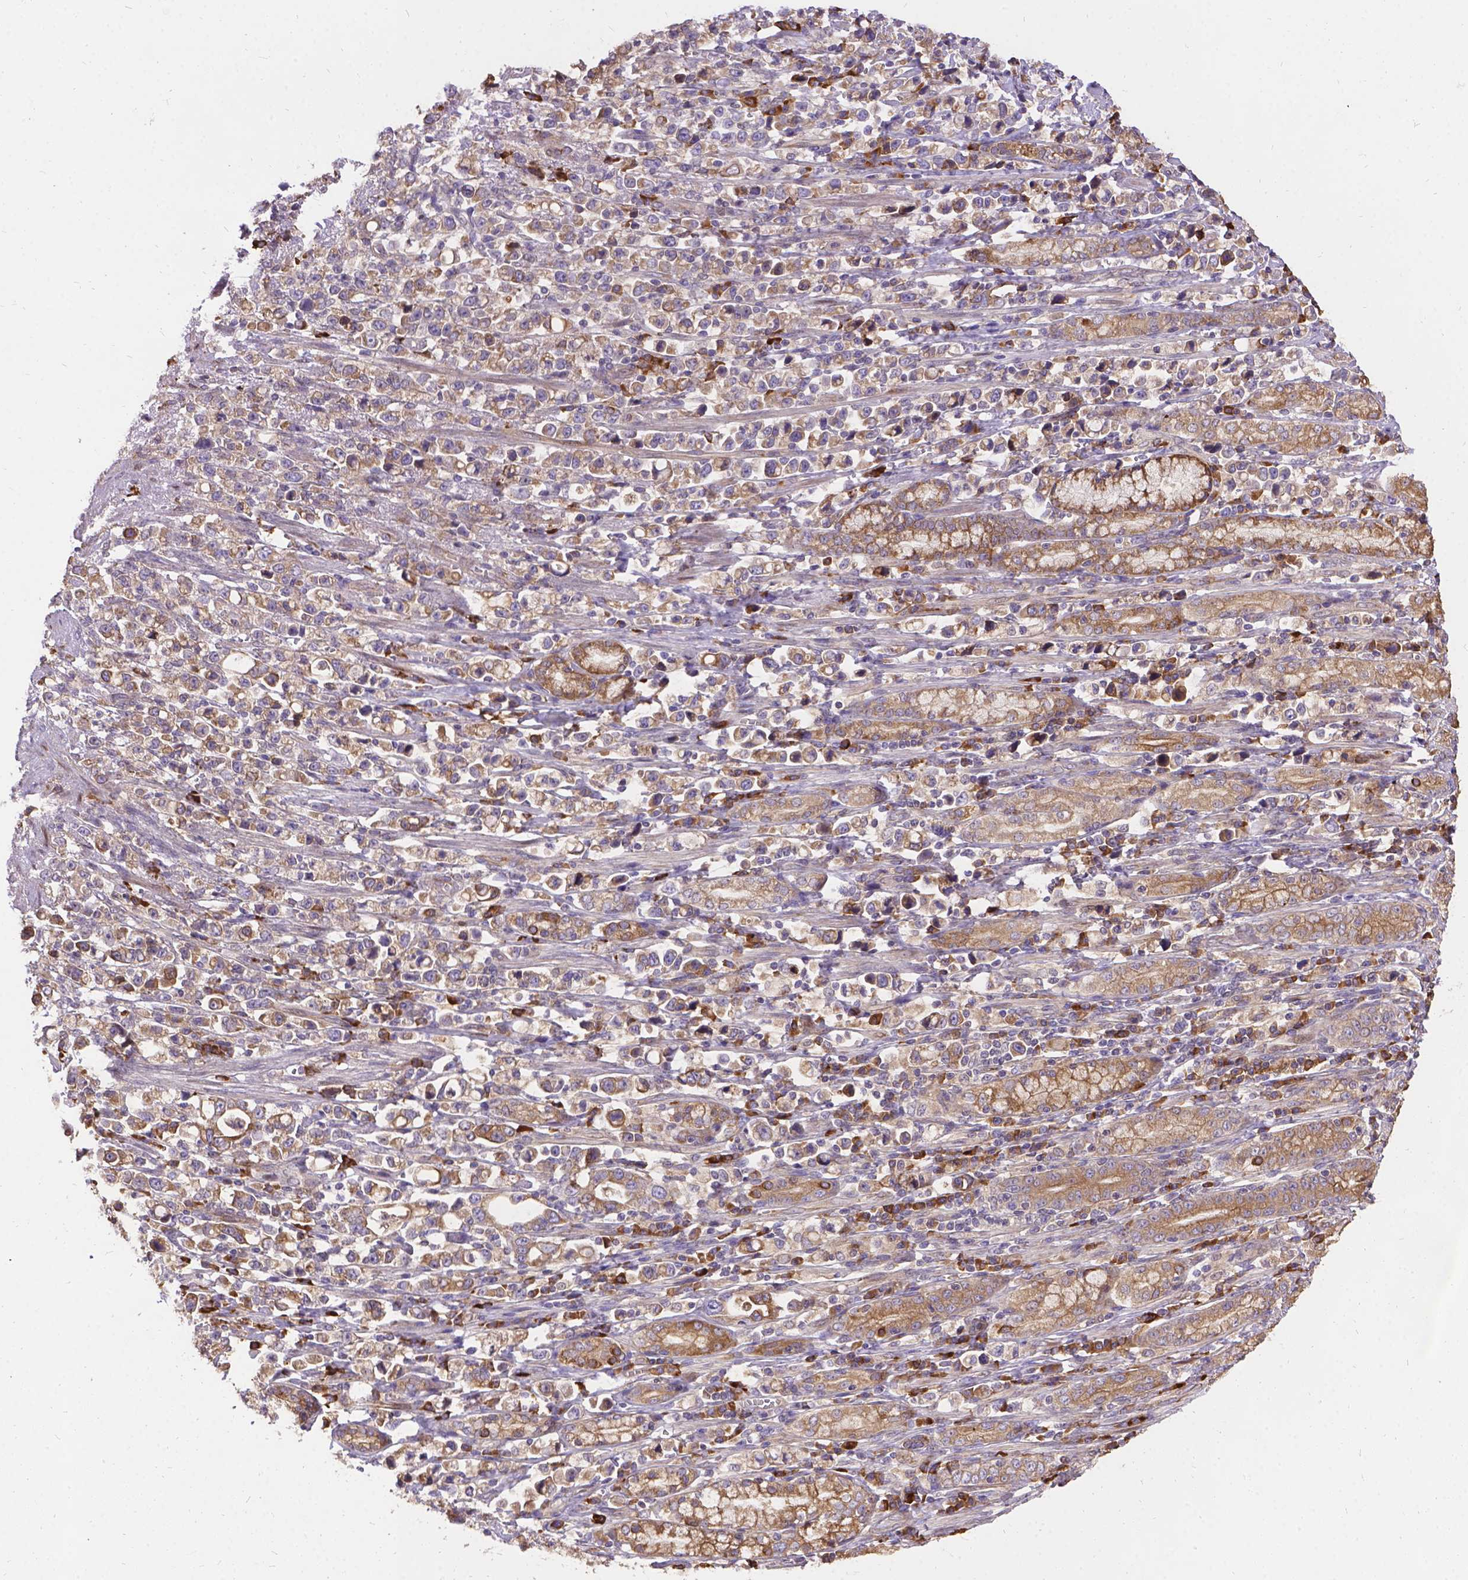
{"staining": {"intensity": "weak", "quantity": ">75%", "location": "cytoplasmic/membranous"}, "tissue": "stomach cancer", "cell_type": "Tumor cells", "image_type": "cancer", "snomed": [{"axis": "morphology", "description": "Adenocarcinoma, NOS"}, {"axis": "topography", "description": "Stomach"}], "caption": "Protein expression analysis of human adenocarcinoma (stomach) reveals weak cytoplasmic/membranous staining in approximately >75% of tumor cells.", "gene": "DENND6A", "patient": {"sex": "male", "age": 63}}